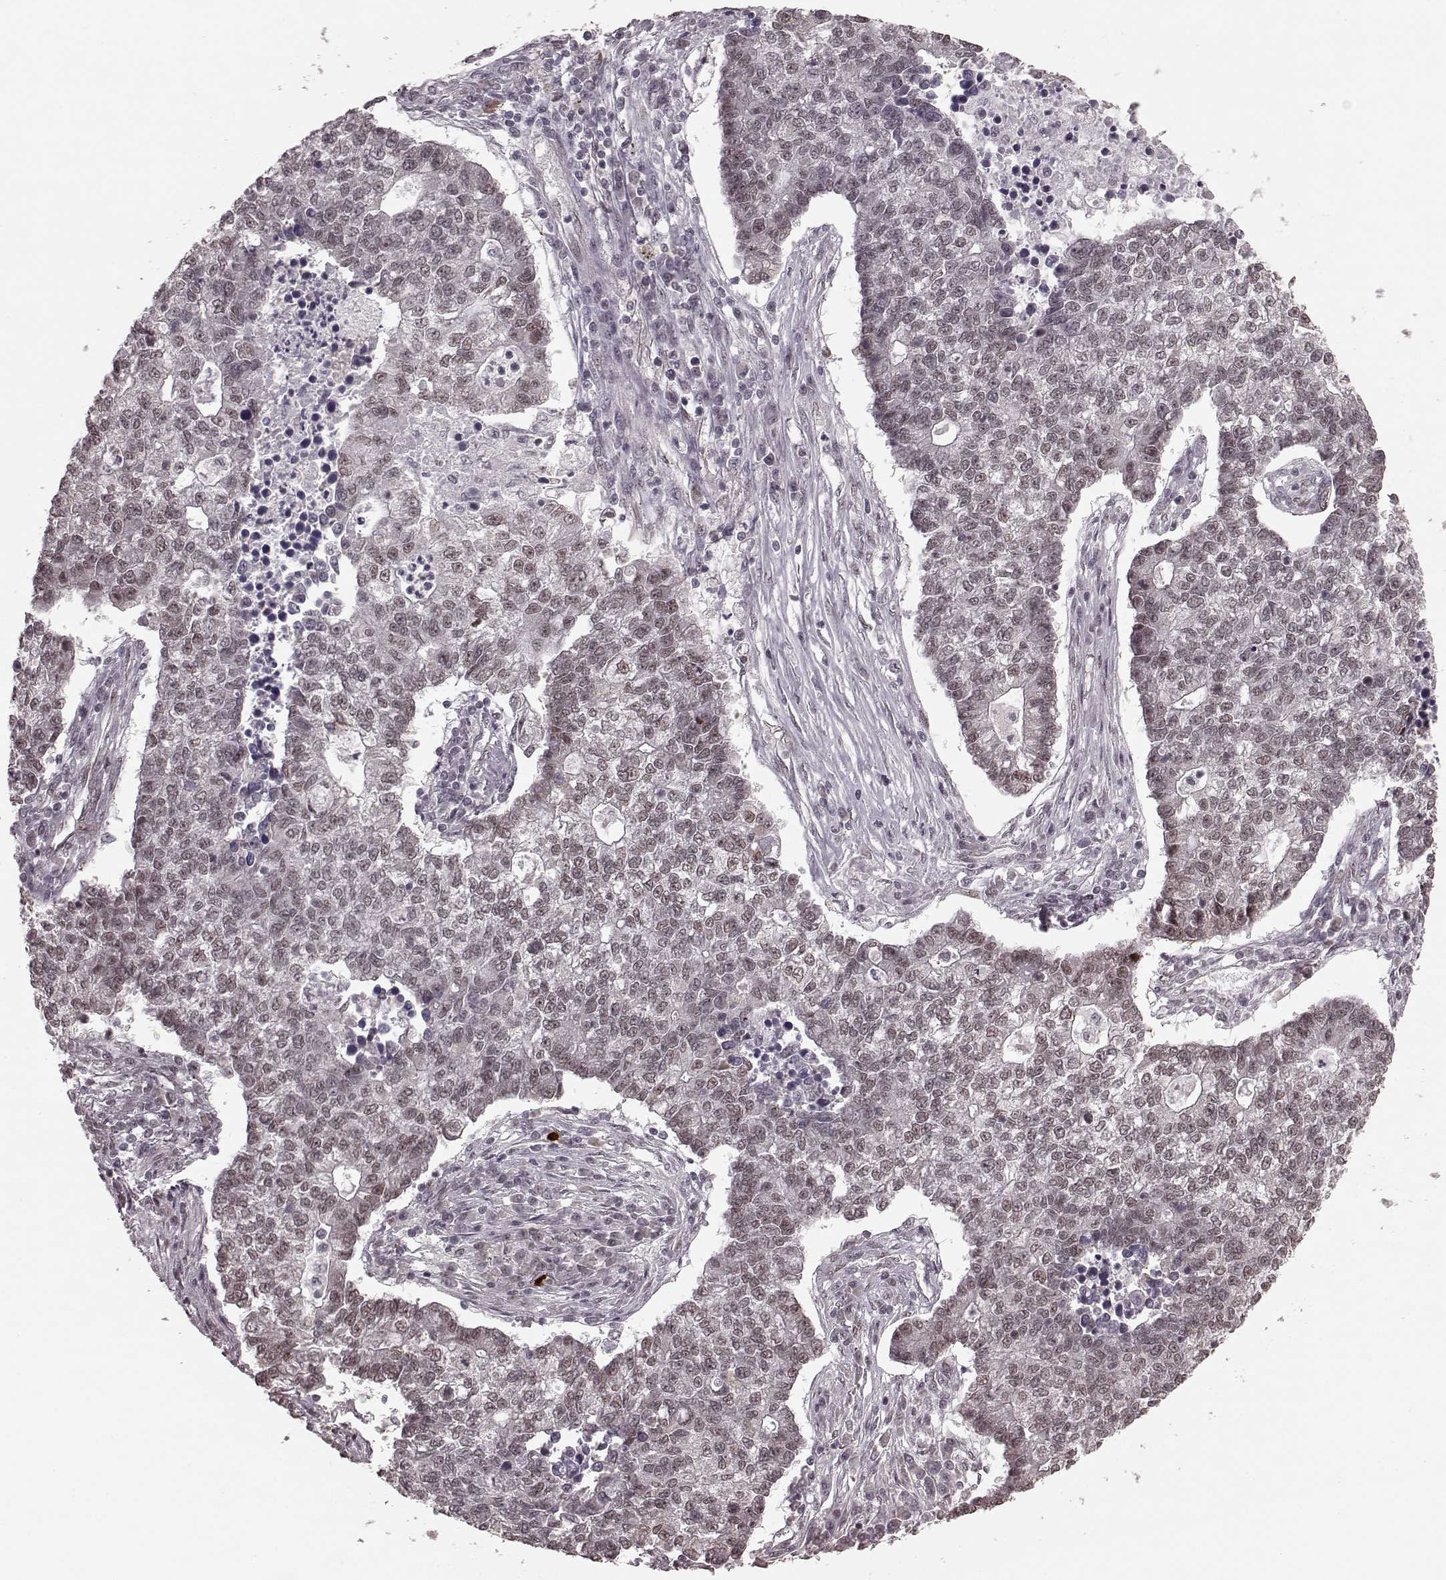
{"staining": {"intensity": "weak", "quantity": ">75%", "location": "nuclear"}, "tissue": "lung cancer", "cell_type": "Tumor cells", "image_type": "cancer", "snomed": [{"axis": "morphology", "description": "Adenocarcinoma, NOS"}, {"axis": "topography", "description": "Lung"}], "caption": "A brown stain shows weak nuclear expression of a protein in lung cancer (adenocarcinoma) tumor cells.", "gene": "PLCB4", "patient": {"sex": "male", "age": 57}}